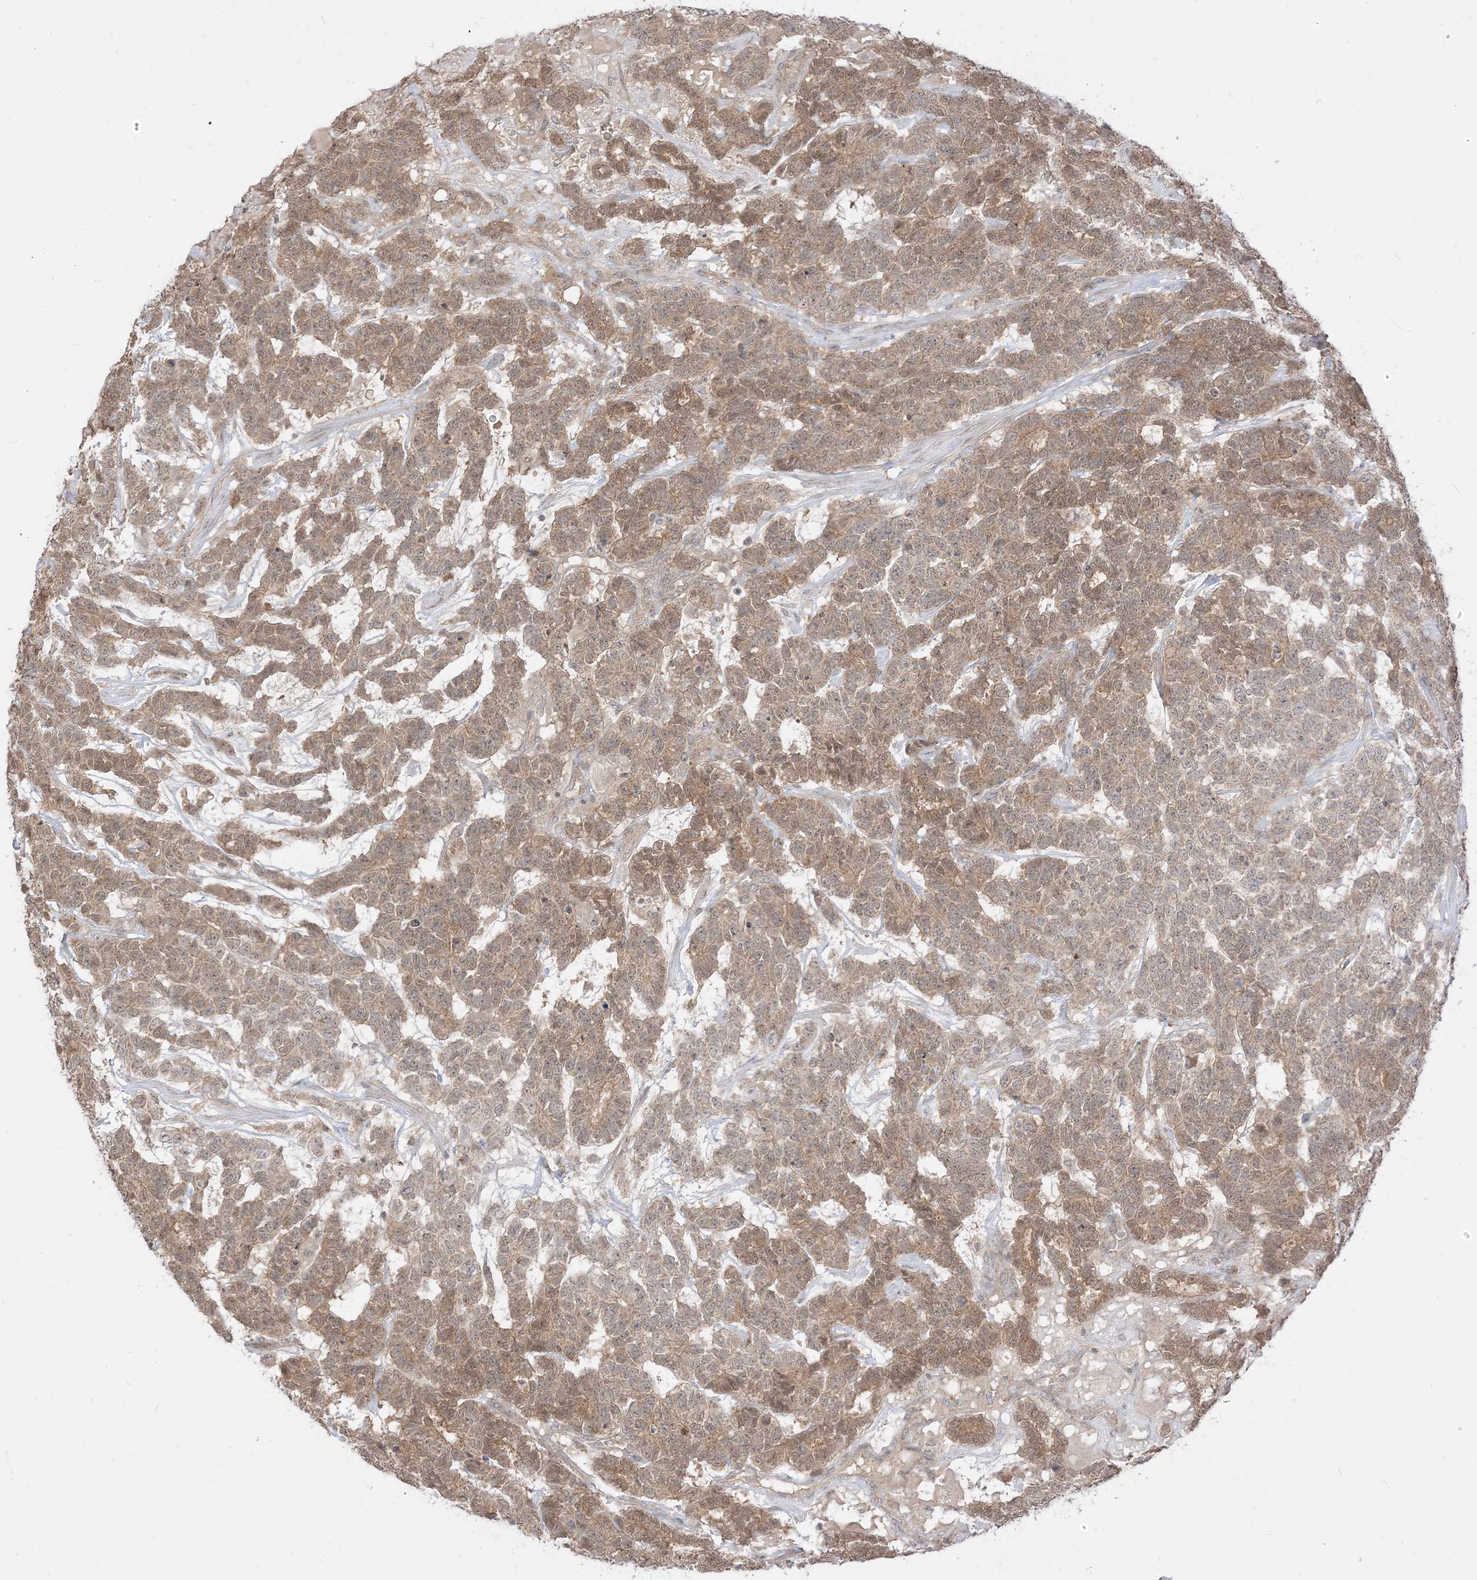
{"staining": {"intensity": "weak", "quantity": ">75%", "location": "cytoplasmic/membranous"}, "tissue": "testis cancer", "cell_type": "Tumor cells", "image_type": "cancer", "snomed": [{"axis": "morphology", "description": "Carcinoma, Embryonal, NOS"}, {"axis": "topography", "description": "Testis"}], "caption": "Tumor cells display low levels of weak cytoplasmic/membranous expression in approximately >75% of cells in human testis embryonal carcinoma. The protein of interest is stained brown, and the nuclei are stained in blue (DAB (3,3'-diaminobenzidine) IHC with brightfield microscopy, high magnification).", "gene": "TBCC", "patient": {"sex": "male", "age": 26}}